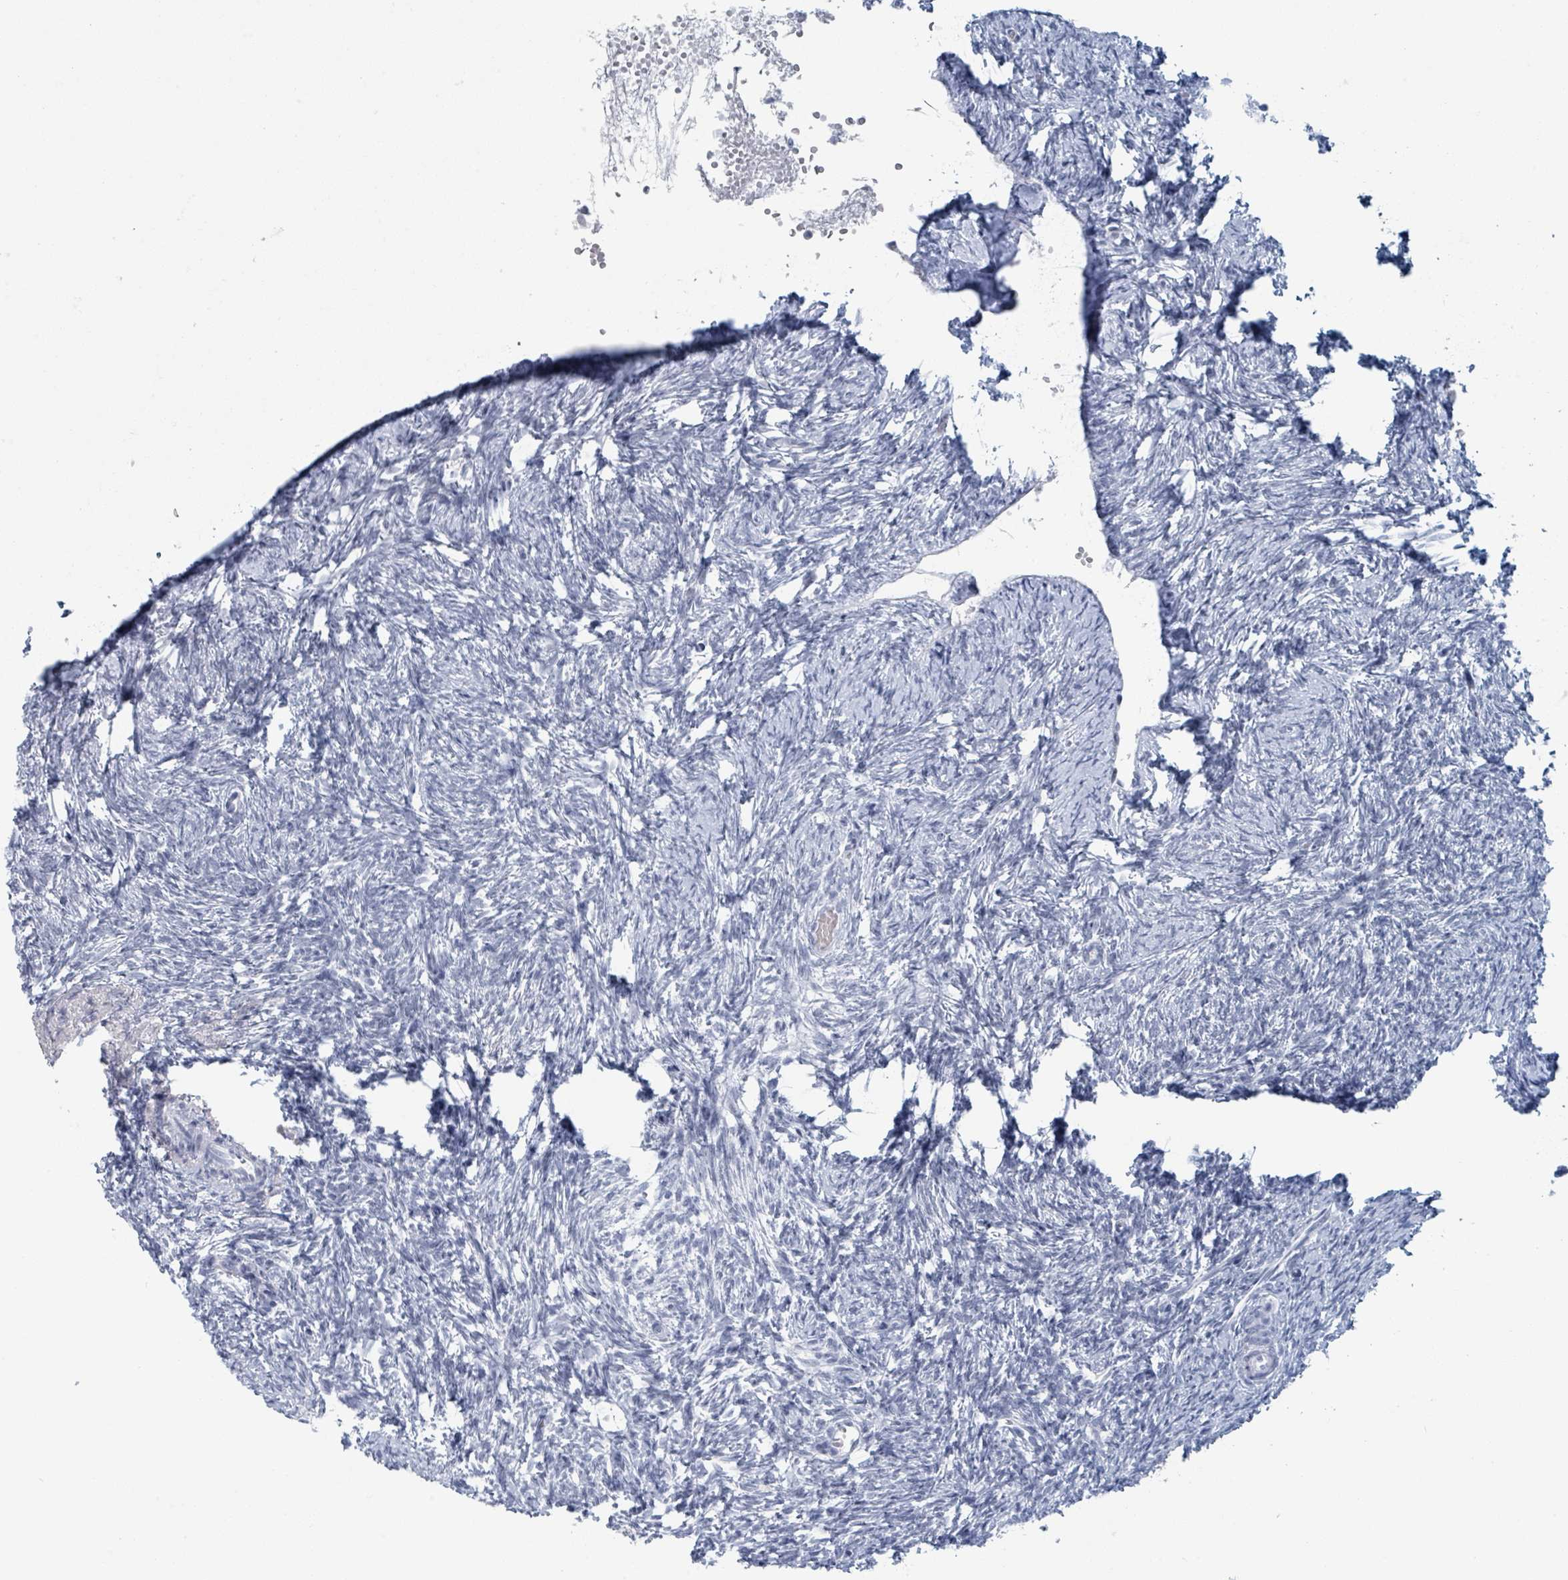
{"staining": {"intensity": "negative", "quantity": "none", "location": "none"}, "tissue": "ovary", "cell_type": "Ovarian stroma cells", "image_type": "normal", "snomed": [{"axis": "morphology", "description": "Normal tissue, NOS"}, {"axis": "topography", "description": "Ovary"}], "caption": "IHC micrograph of normal ovary: human ovary stained with DAB (3,3'-diaminobenzidine) reveals no significant protein expression in ovarian stroma cells. Nuclei are stained in blue.", "gene": "GPR15LG", "patient": {"sex": "female", "age": 51}}